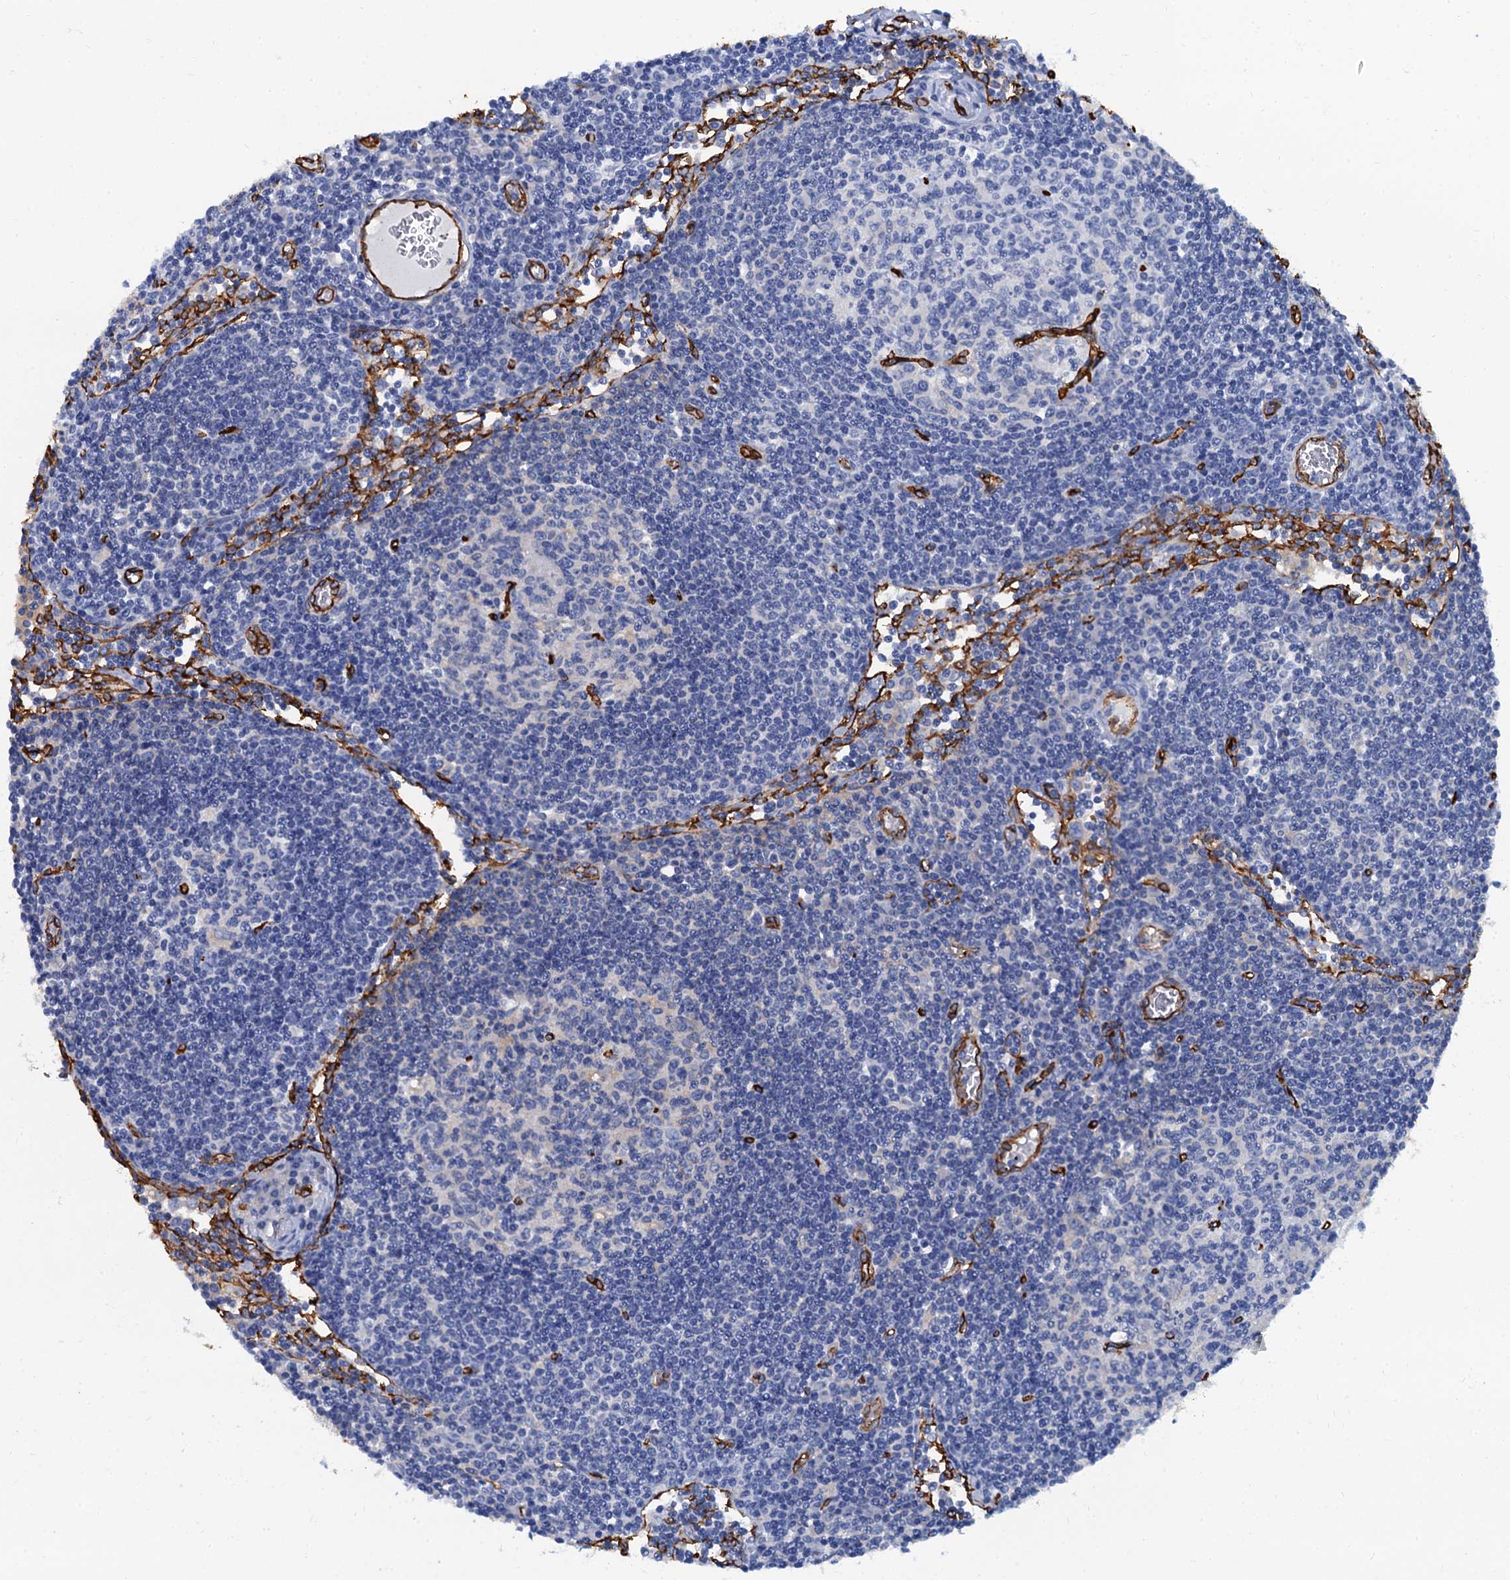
{"staining": {"intensity": "negative", "quantity": "none", "location": "none"}, "tissue": "lymph node", "cell_type": "Germinal center cells", "image_type": "normal", "snomed": [{"axis": "morphology", "description": "Normal tissue, NOS"}, {"axis": "topography", "description": "Lymph node"}], "caption": "High power microscopy image of an immunohistochemistry (IHC) photomicrograph of benign lymph node, revealing no significant staining in germinal center cells.", "gene": "CAVIN2", "patient": {"sex": "female", "age": 55}}